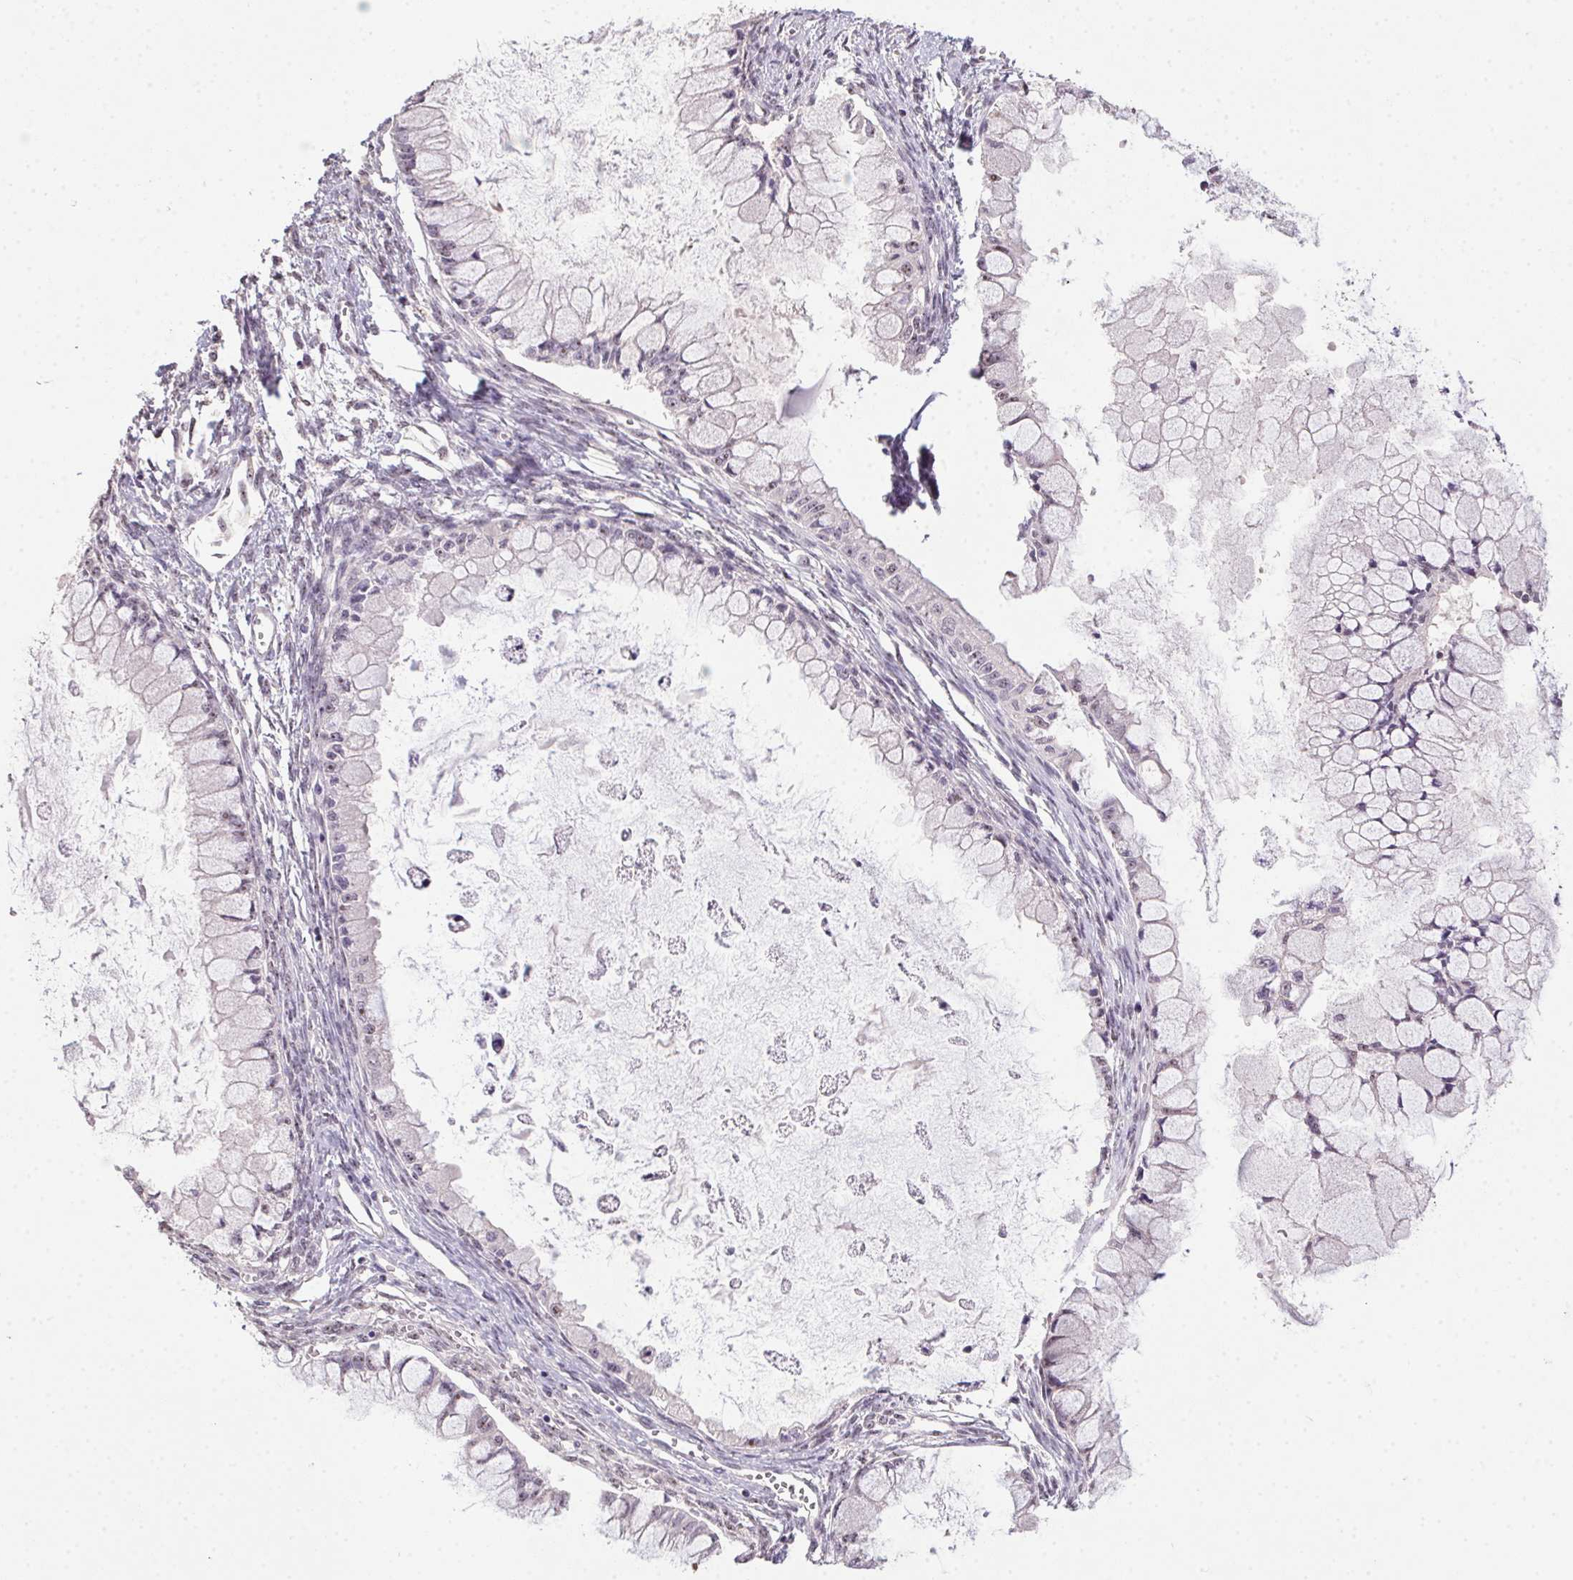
{"staining": {"intensity": "weak", "quantity": "<25%", "location": "nuclear"}, "tissue": "ovarian cancer", "cell_type": "Tumor cells", "image_type": "cancer", "snomed": [{"axis": "morphology", "description": "Cystadenocarcinoma, mucinous, NOS"}, {"axis": "topography", "description": "Ovary"}], "caption": "A micrograph of human ovarian cancer is negative for staining in tumor cells. (Immunohistochemistry, brightfield microscopy, high magnification).", "gene": "BATF2", "patient": {"sex": "female", "age": 34}}